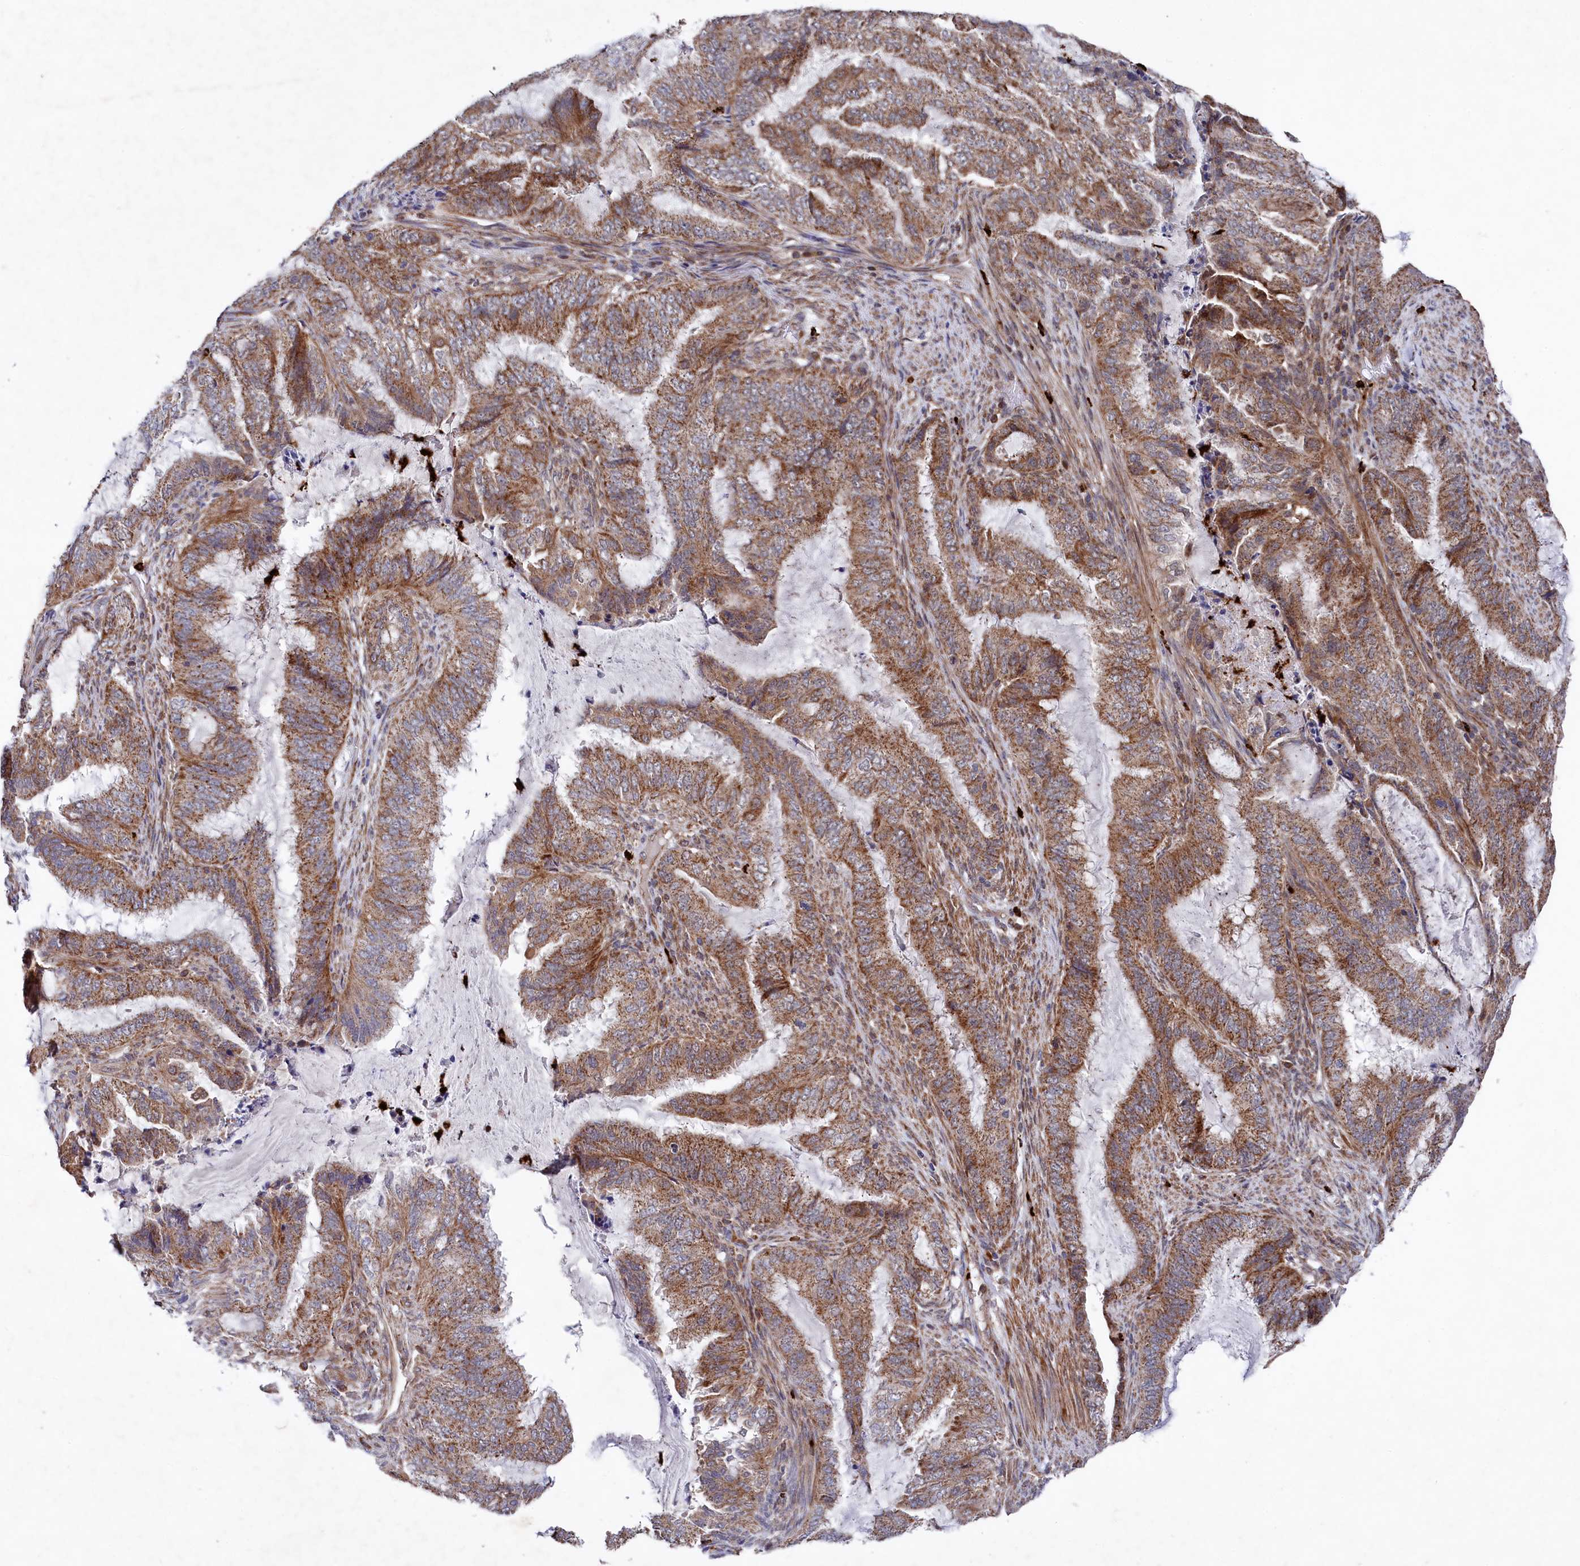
{"staining": {"intensity": "moderate", "quantity": ">75%", "location": "cytoplasmic/membranous"}, "tissue": "endometrial cancer", "cell_type": "Tumor cells", "image_type": "cancer", "snomed": [{"axis": "morphology", "description": "Adenocarcinoma, NOS"}, {"axis": "topography", "description": "Endometrium"}], "caption": "Protein expression by immunohistochemistry (IHC) displays moderate cytoplasmic/membranous expression in approximately >75% of tumor cells in adenocarcinoma (endometrial). The protein of interest is stained brown, and the nuclei are stained in blue (DAB (3,3'-diaminobenzidine) IHC with brightfield microscopy, high magnification).", "gene": "CHCHD1", "patient": {"sex": "female", "age": 51}}